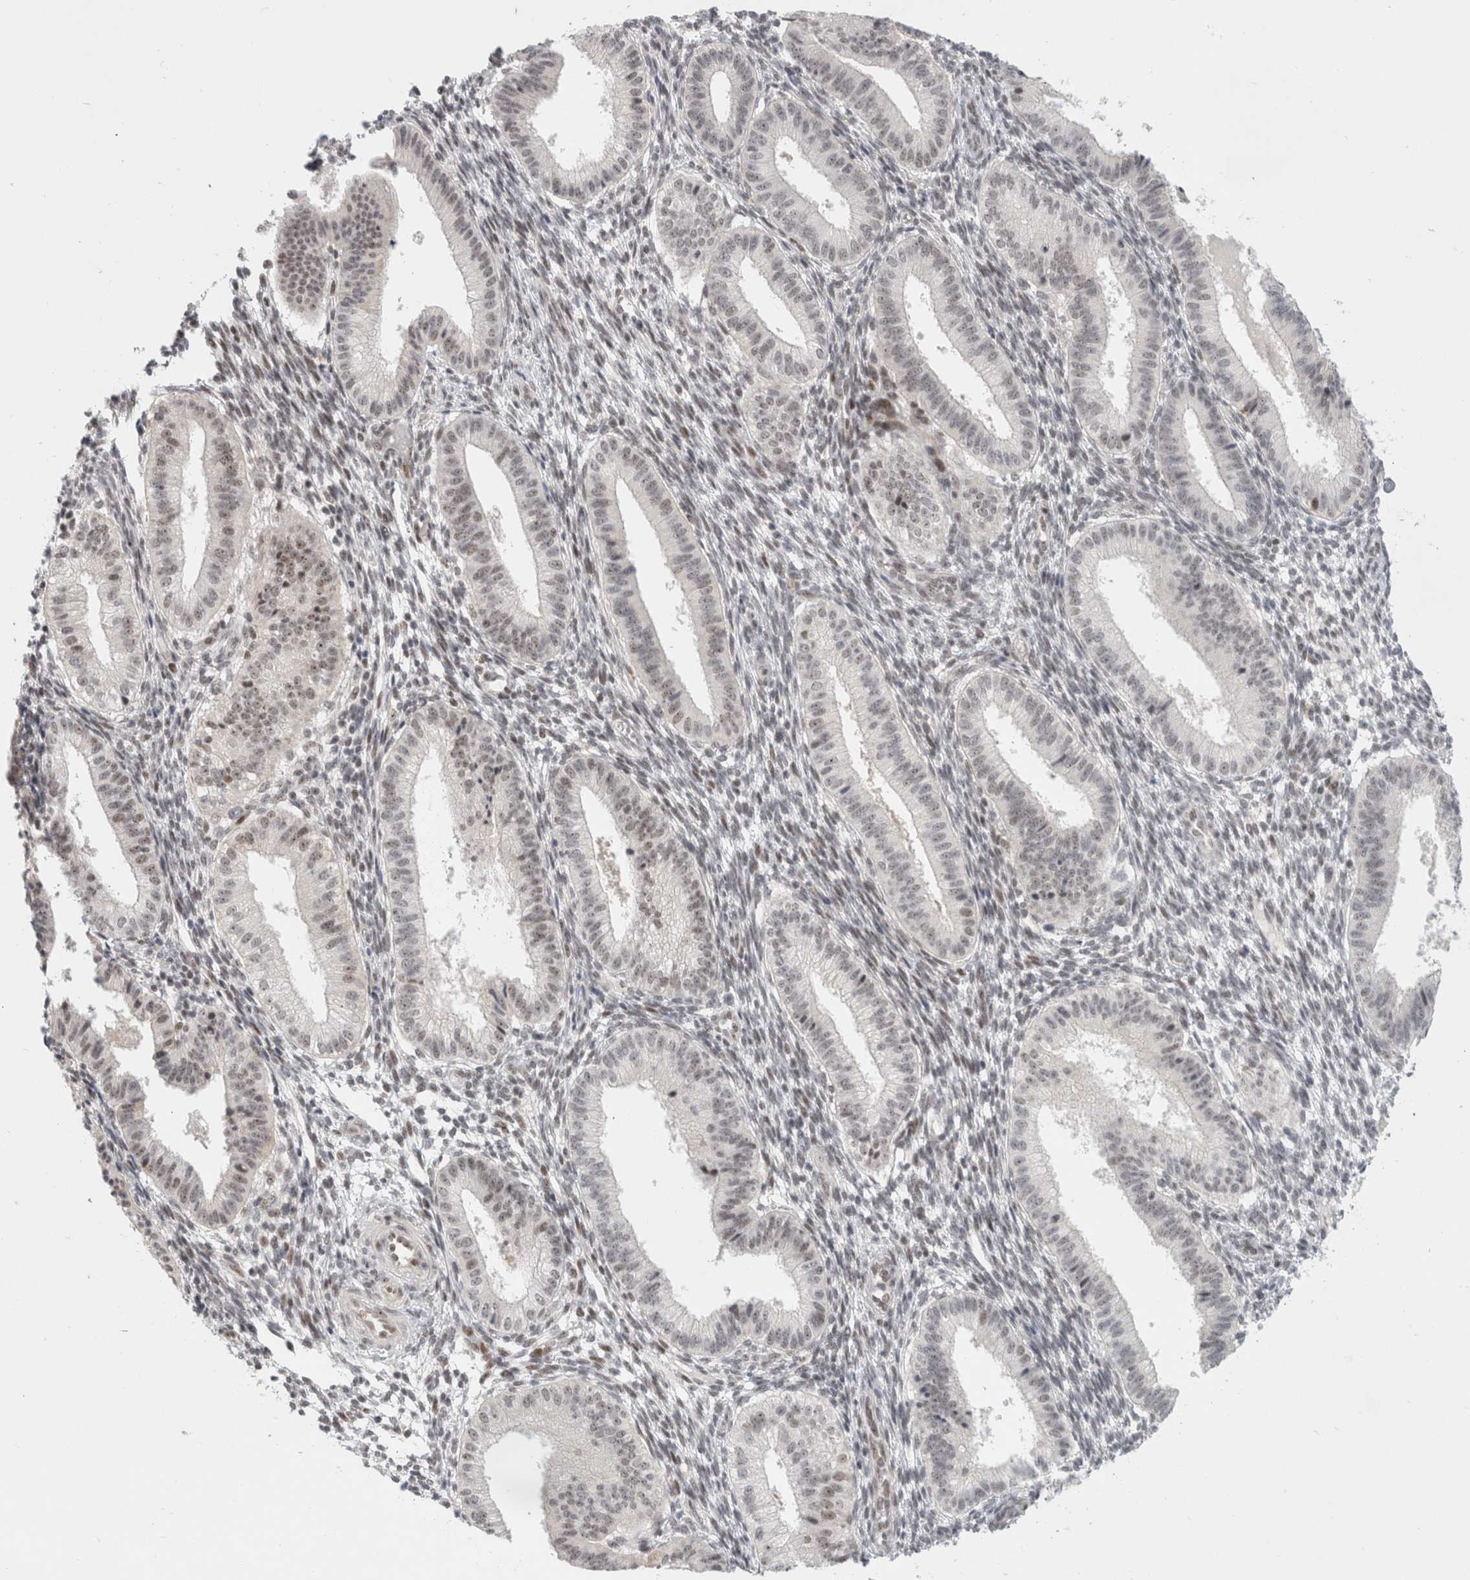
{"staining": {"intensity": "weak", "quantity": "25%-75%", "location": "nuclear"}, "tissue": "endometrium", "cell_type": "Cells in endometrial stroma", "image_type": "normal", "snomed": [{"axis": "morphology", "description": "Normal tissue, NOS"}, {"axis": "topography", "description": "Endometrium"}], "caption": "A brown stain shows weak nuclear expression of a protein in cells in endometrial stroma of benign endometrium.", "gene": "SENP6", "patient": {"sex": "female", "age": 39}}